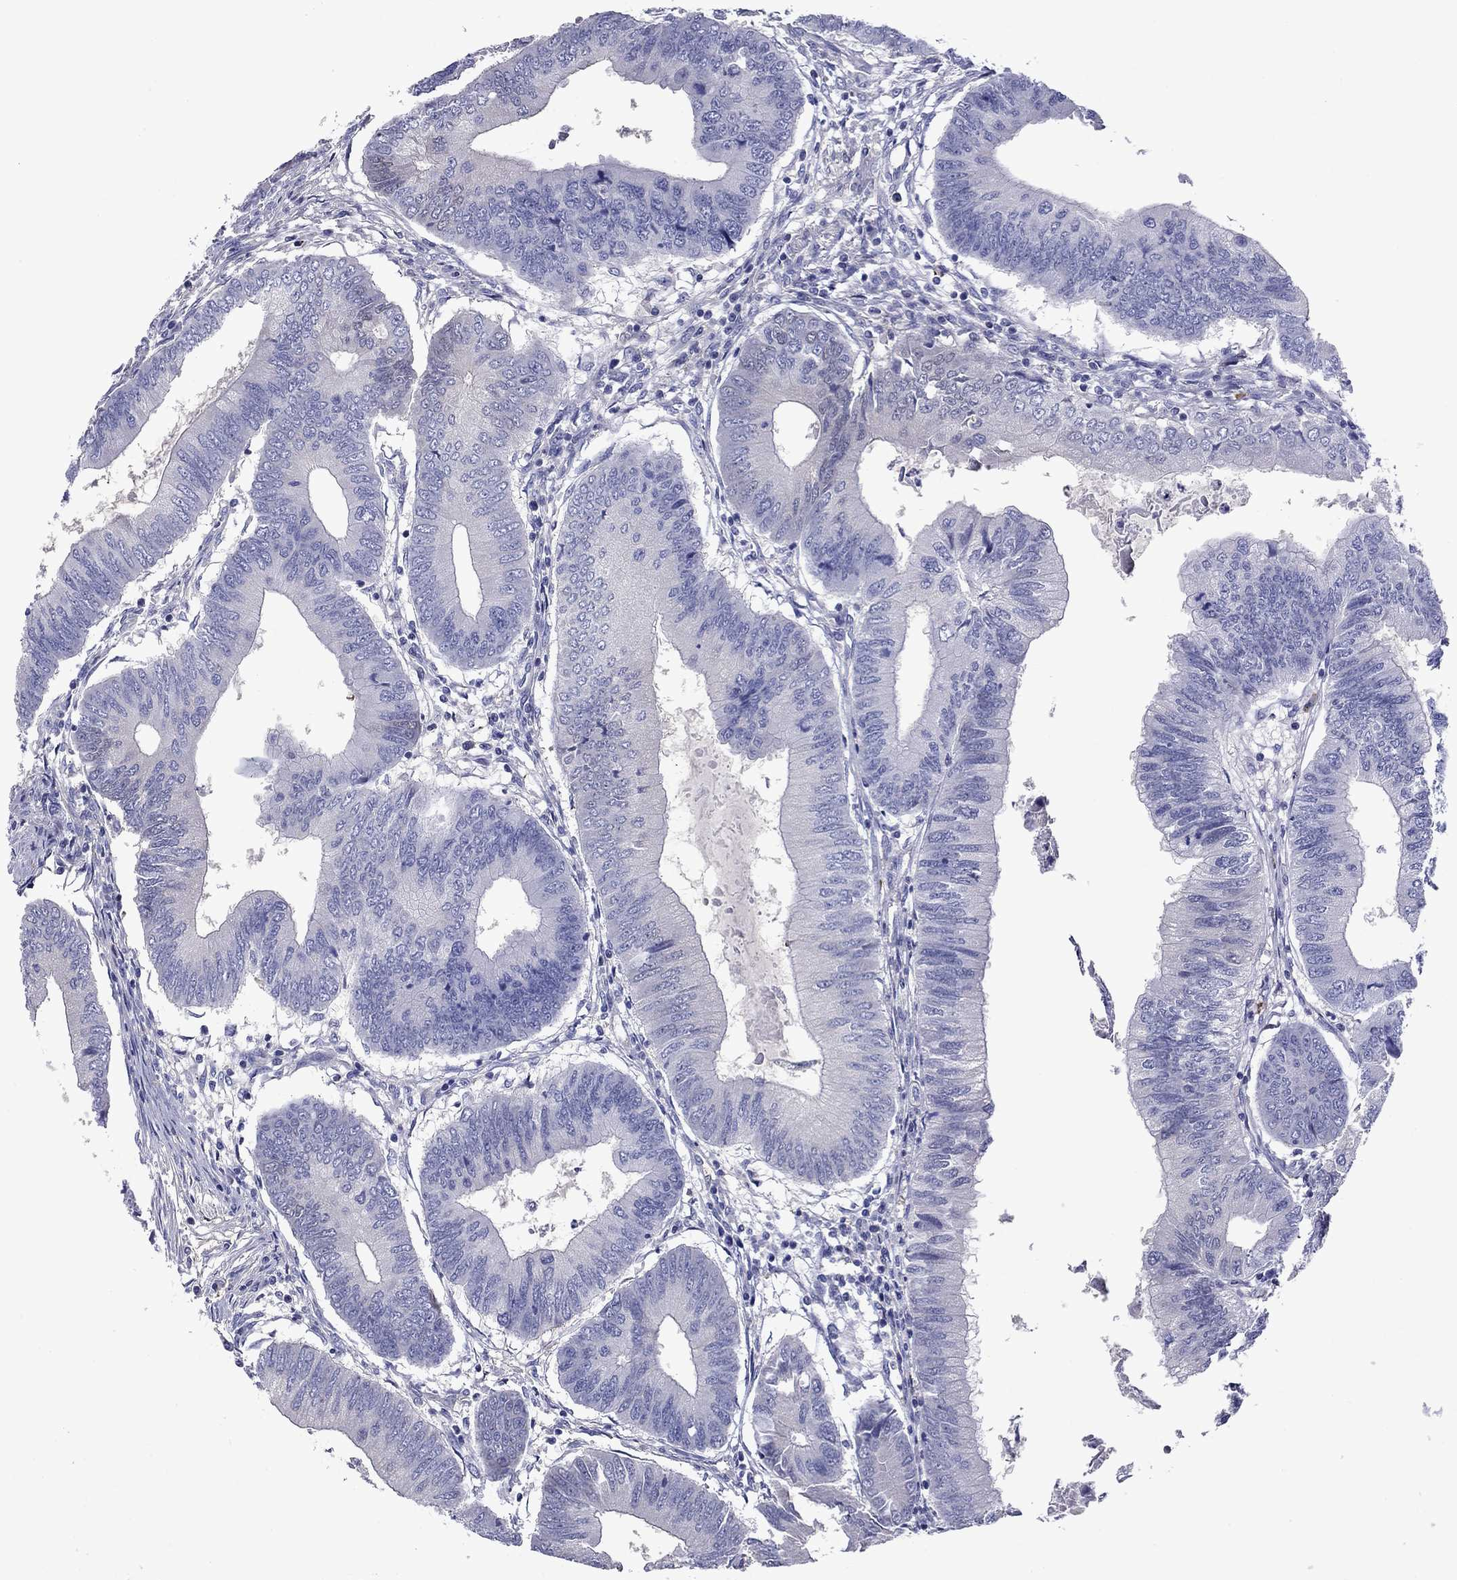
{"staining": {"intensity": "negative", "quantity": "none", "location": "none"}, "tissue": "colorectal cancer", "cell_type": "Tumor cells", "image_type": "cancer", "snomed": [{"axis": "morphology", "description": "Adenocarcinoma, NOS"}, {"axis": "topography", "description": "Colon"}], "caption": "A histopathology image of human adenocarcinoma (colorectal) is negative for staining in tumor cells. (Immunohistochemistry, brightfield microscopy, high magnification).", "gene": "CNDP1", "patient": {"sex": "male", "age": 53}}